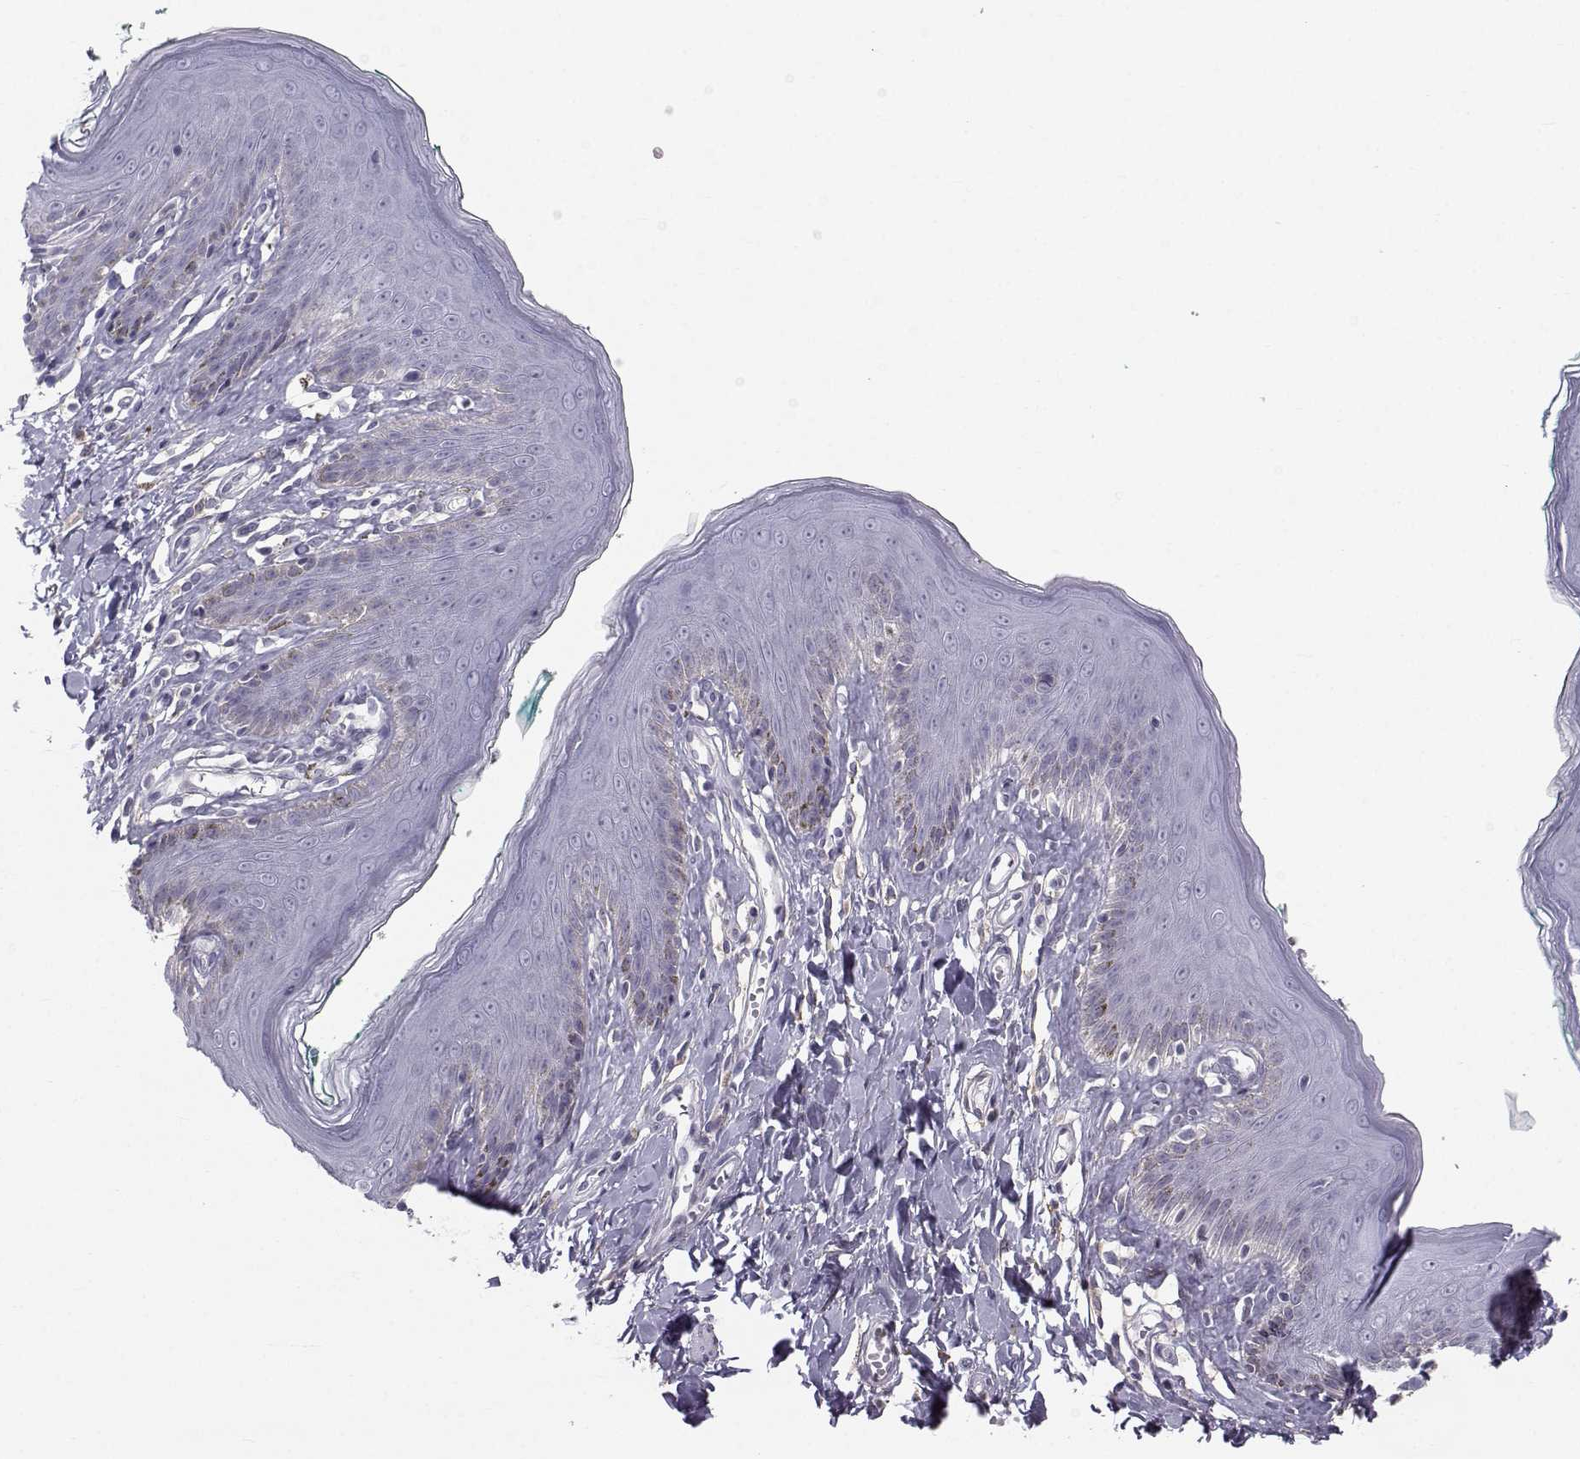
{"staining": {"intensity": "negative", "quantity": "none", "location": "none"}, "tissue": "skin", "cell_type": "Epidermal cells", "image_type": "normal", "snomed": [{"axis": "morphology", "description": "Normal tissue, NOS"}, {"axis": "topography", "description": "Vulva"}], "caption": "Skin stained for a protein using immunohistochemistry (IHC) reveals no positivity epidermal cells.", "gene": "SPDYE4", "patient": {"sex": "female", "age": 66}}